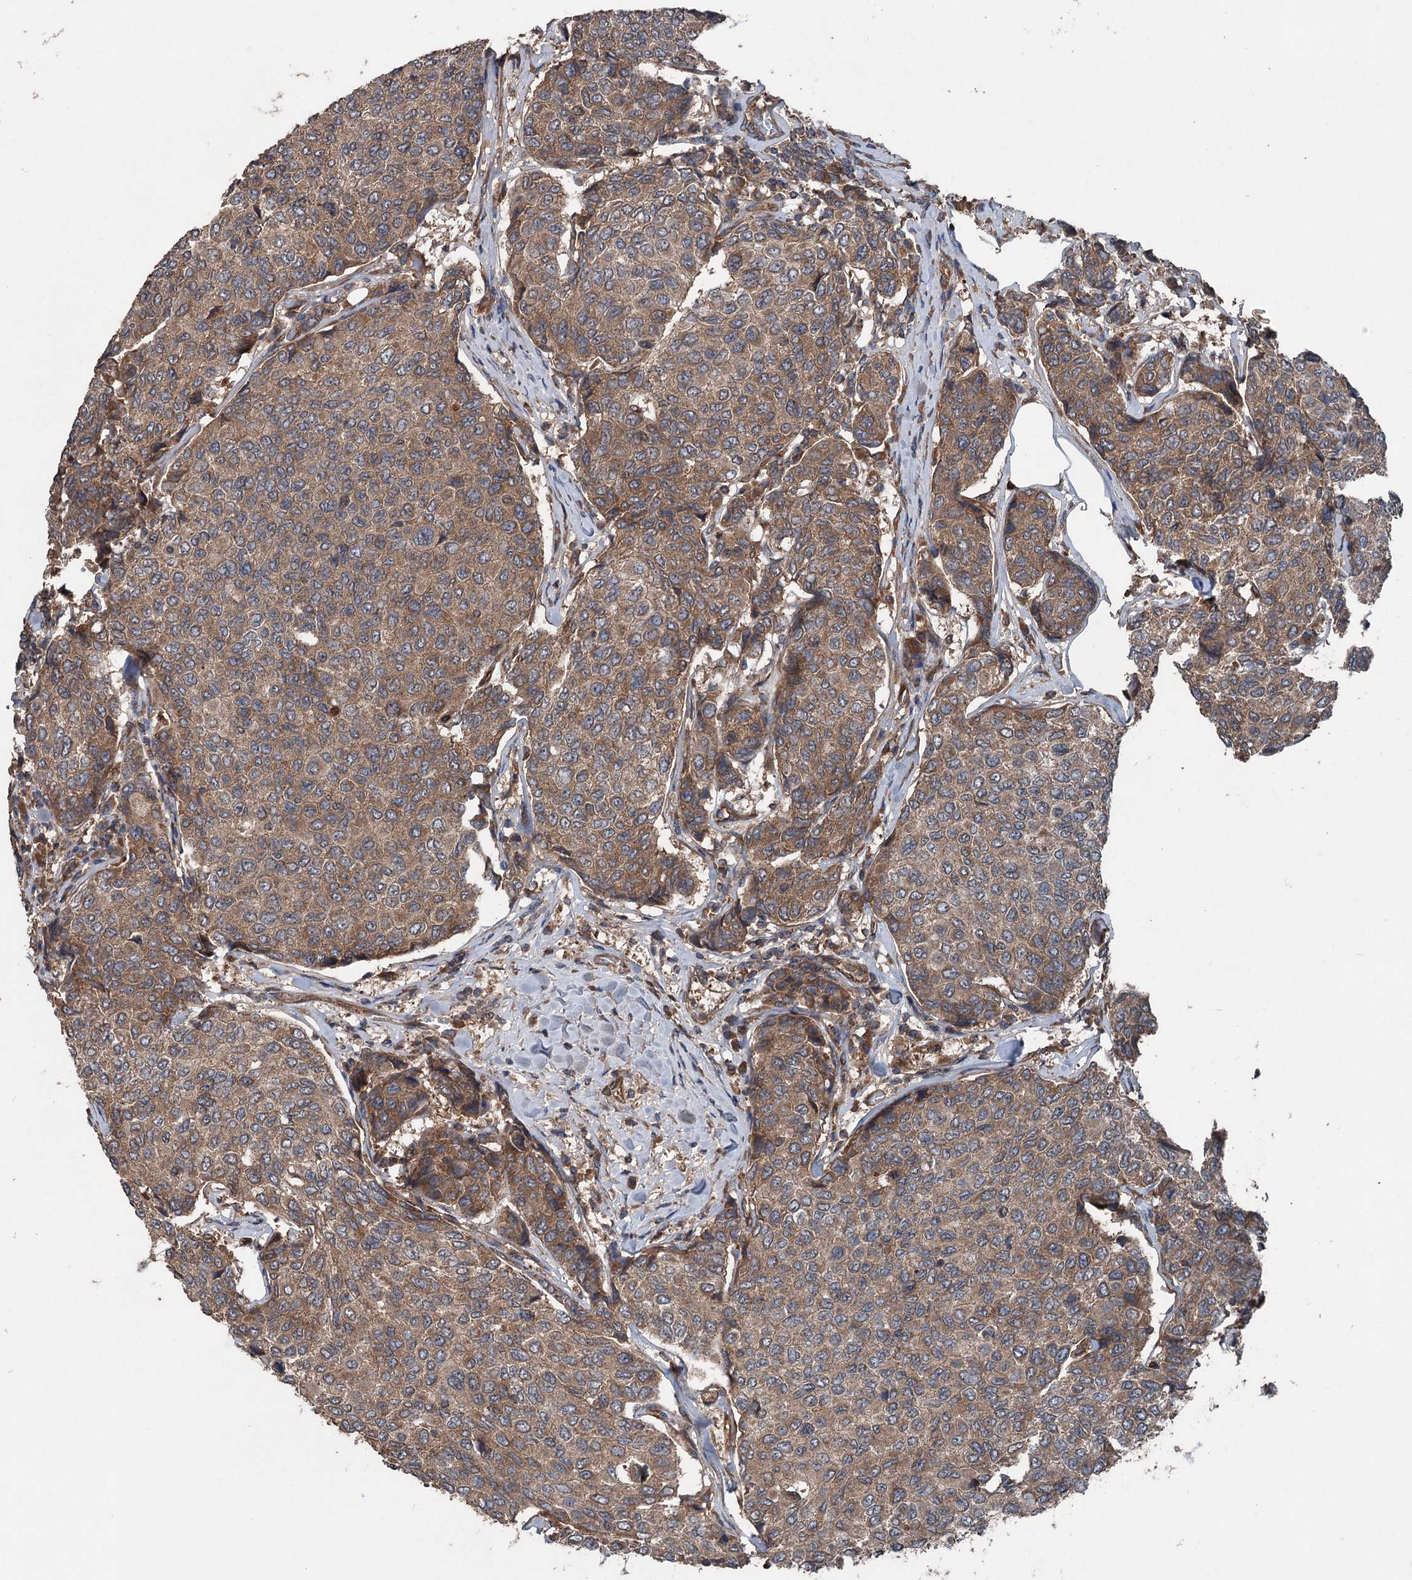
{"staining": {"intensity": "moderate", "quantity": ">75%", "location": "cytoplasmic/membranous"}, "tissue": "breast cancer", "cell_type": "Tumor cells", "image_type": "cancer", "snomed": [{"axis": "morphology", "description": "Duct carcinoma"}, {"axis": "topography", "description": "Breast"}], "caption": "Infiltrating ductal carcinoma (breast) stained with immunohistochemistry shows moderate cytoplasmic/membranous positivity in about >75% of tumor cells. Nuclei are stained in blue.", "gene": "RNF214", "patient": {"sex": "female", "age": 55}}